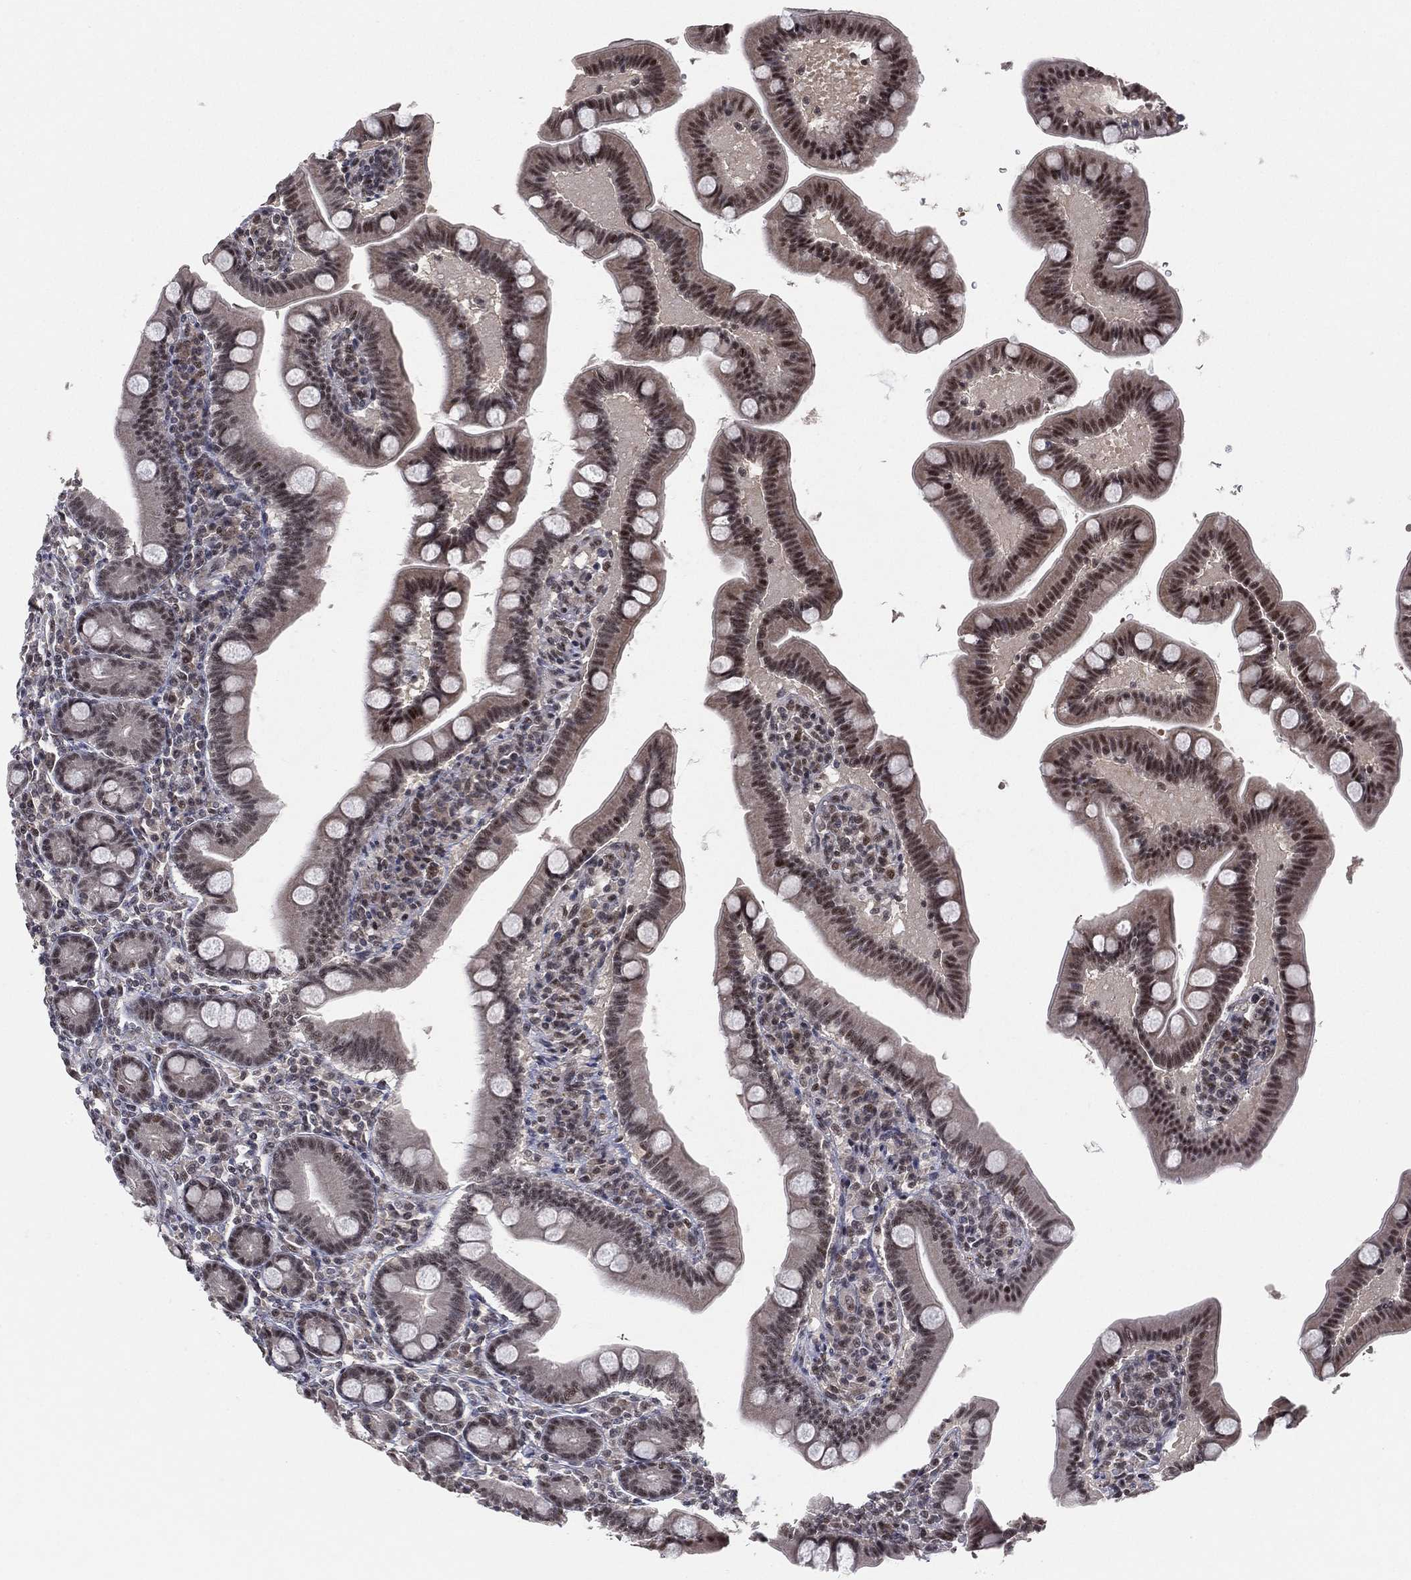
{"staining": {"intensity": "moderate", "quantity": "25%-75%", "location": "nuclear"}, "tissue": "small intestine", "cell_type": "Glandular cells", "image_type": "normal", "snomed": [{"axis": "morphology", "description": "Normal tissue, NOS"}, {"axis": "topography", "description": "Small intestine"}], "caption": "Small intestine stained with a brown dye reveals moderate nuclear positive positivity in approximately 25%-75% of glandular cells.", "gene": "DGCR8", "patient": {"sex": "male", "age": 66}}